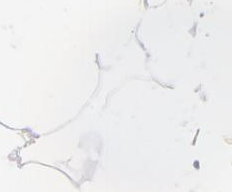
{"staining": {"intensity": "negative", "quantity": "none", "location": "none"}, "tissue": "adipose tissue", "cell_type": "Adipocytes", "image_type": "normal", "snomed": [{"axis": "morphology", "description": "Normal tissue, NOS"}, {"axis": "morphology", "description": "Duct carcinoma"}, {"axis": "topography", "description": "Breast"}, {"axis": "topography", "description": "Adipose tissue"}], "caption": "Immunohistochemistry (IHC) micrograph of normal adipose tissue stained for a protein (brown), which reveals no positivity in adipocytes. (Brightfield microscopy of DAB (3,3'-diaminobenzidine) immunohistochemistry (IHC) at high magnification).", "gene": "UBE2E2", "patient": {"sex": "female", "age": 37}}